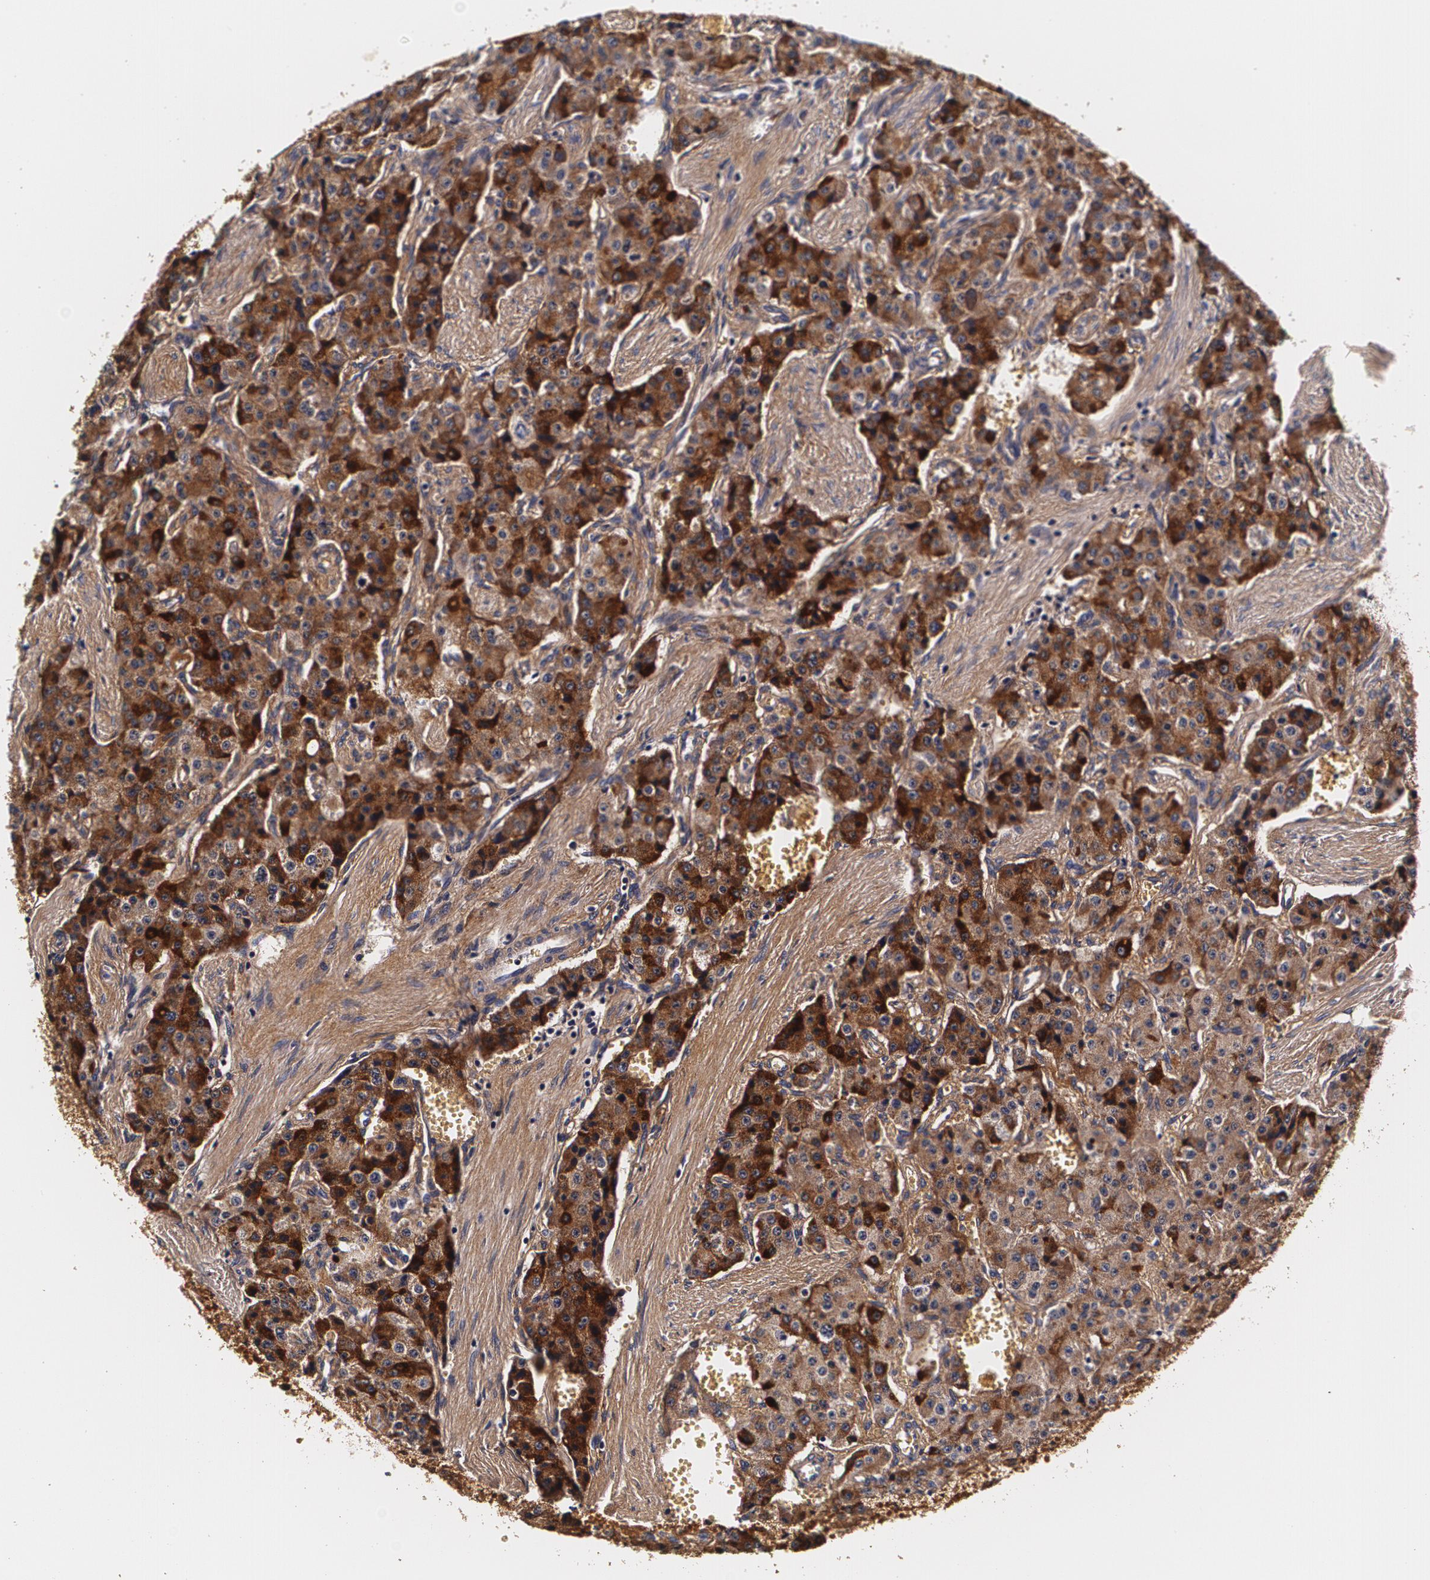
{"staining": {"intensity": "strong", "quantity": ">75%", "location": "cytoplasmic/membranous"}, "tissue": "carcinoid", "cell_type": "Tumor cells", "image_type": "cancer", "snomed": [{"axis": "morphology", "description": "Carcinoid, malignant, NOS"}, {"axis": "topography", "description": "Small intestine"}], "caption": "A brown stain labels strong cytoplasmic/membranous positivity of a protein in carcinoid tumor cells.", "gene": "TTR", "patient": {"sex": "male", "age": 52}}